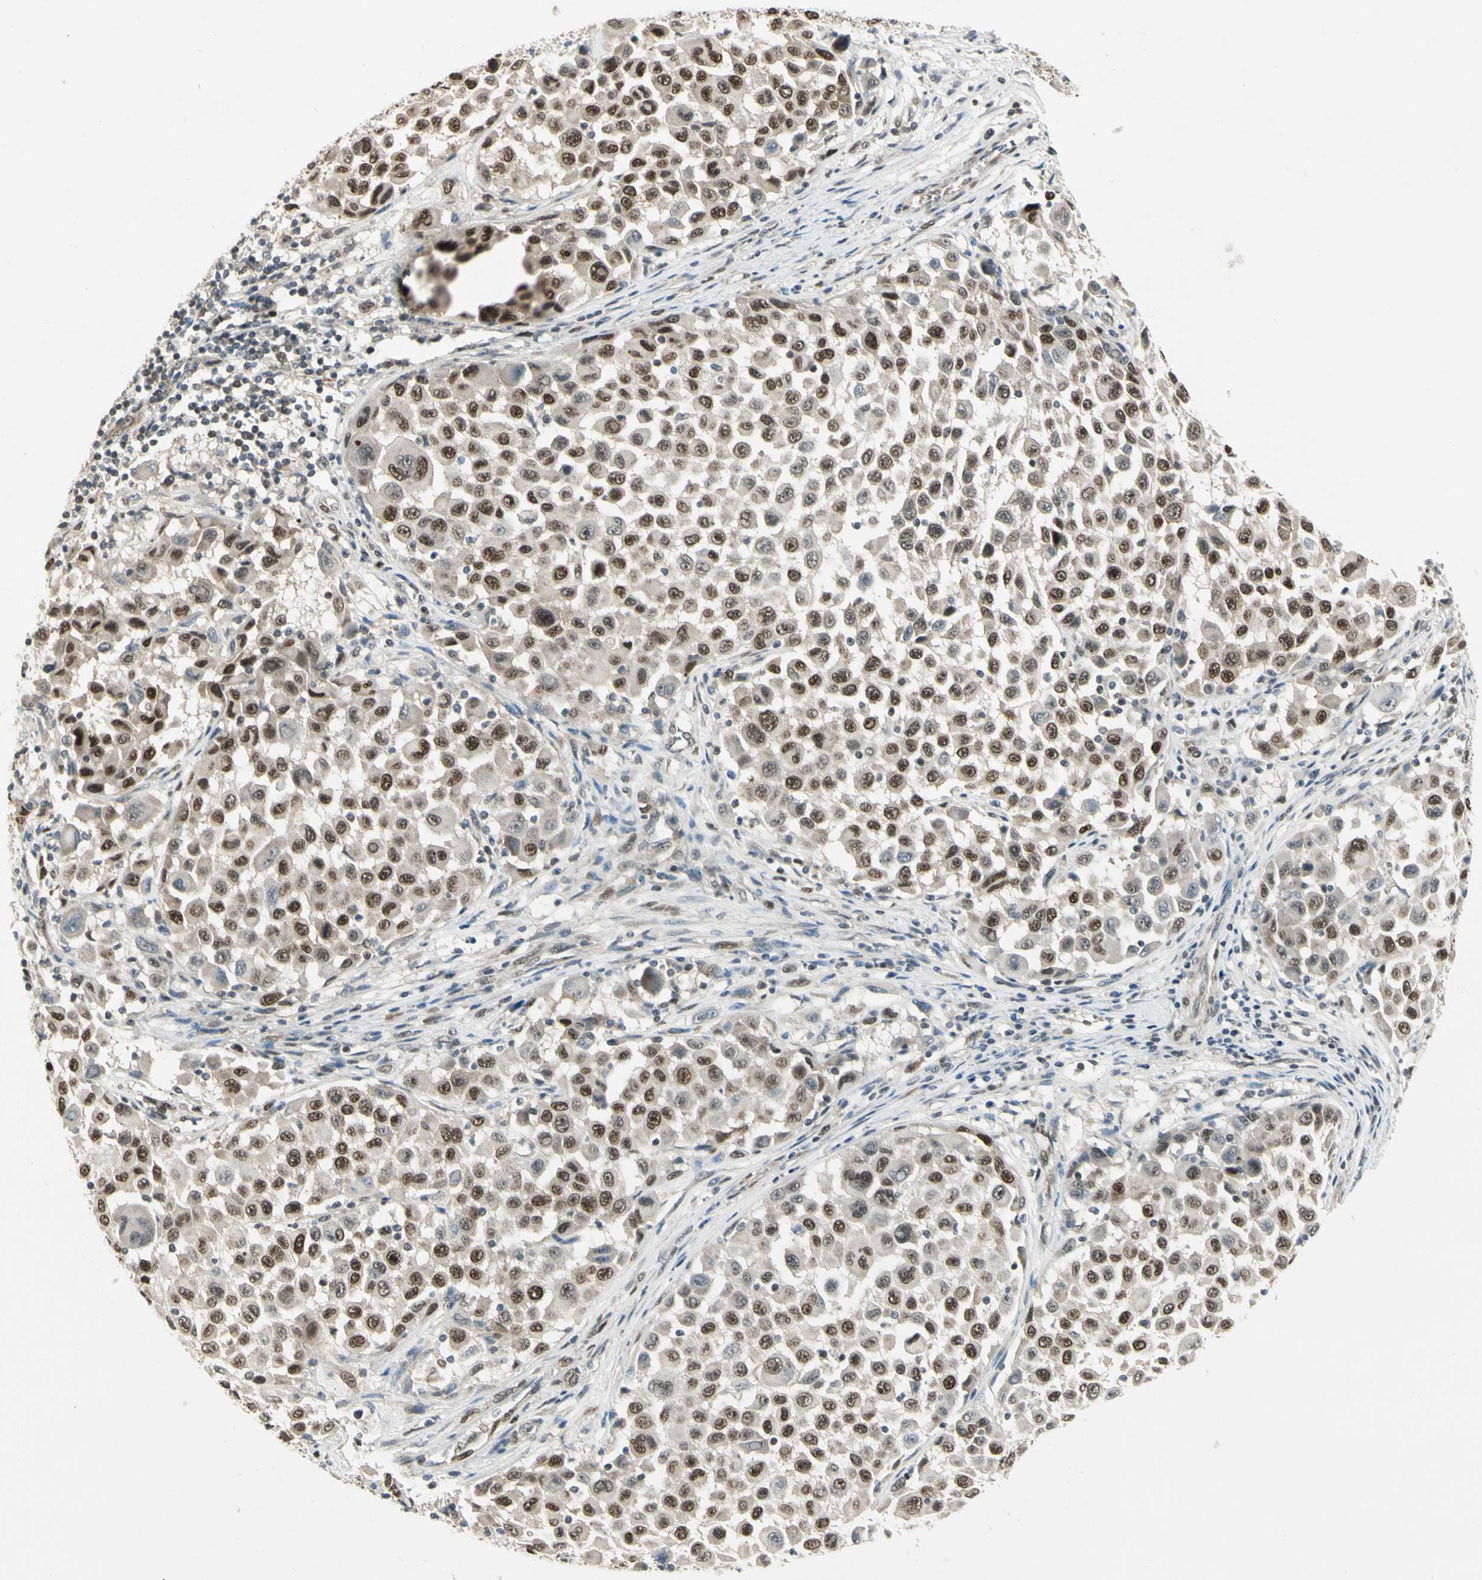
{"staining": {"intensity": "strong", "quantity": ">75%", "location": "nuclear"}, "tissue": "melanoma", "cell_type": "Tumor cells", "image_type": "cancer", "snomed": [{"axis": "morphology", "description": "Malignant melanoma, Metastatic site"}, {"axis": "topography", "description": "Lymph node"}], "caption": "Tumor cells demonstrate strong nuclear expression in about >75% of cells in malignant melanoma (metastatic site). (Stains: DAB in brown, nuclei in blue, Microscopy: brightfield microscopy at high magnification).", "gene": "GTF3A", "patient": {"sex": "male", "age": 61}}